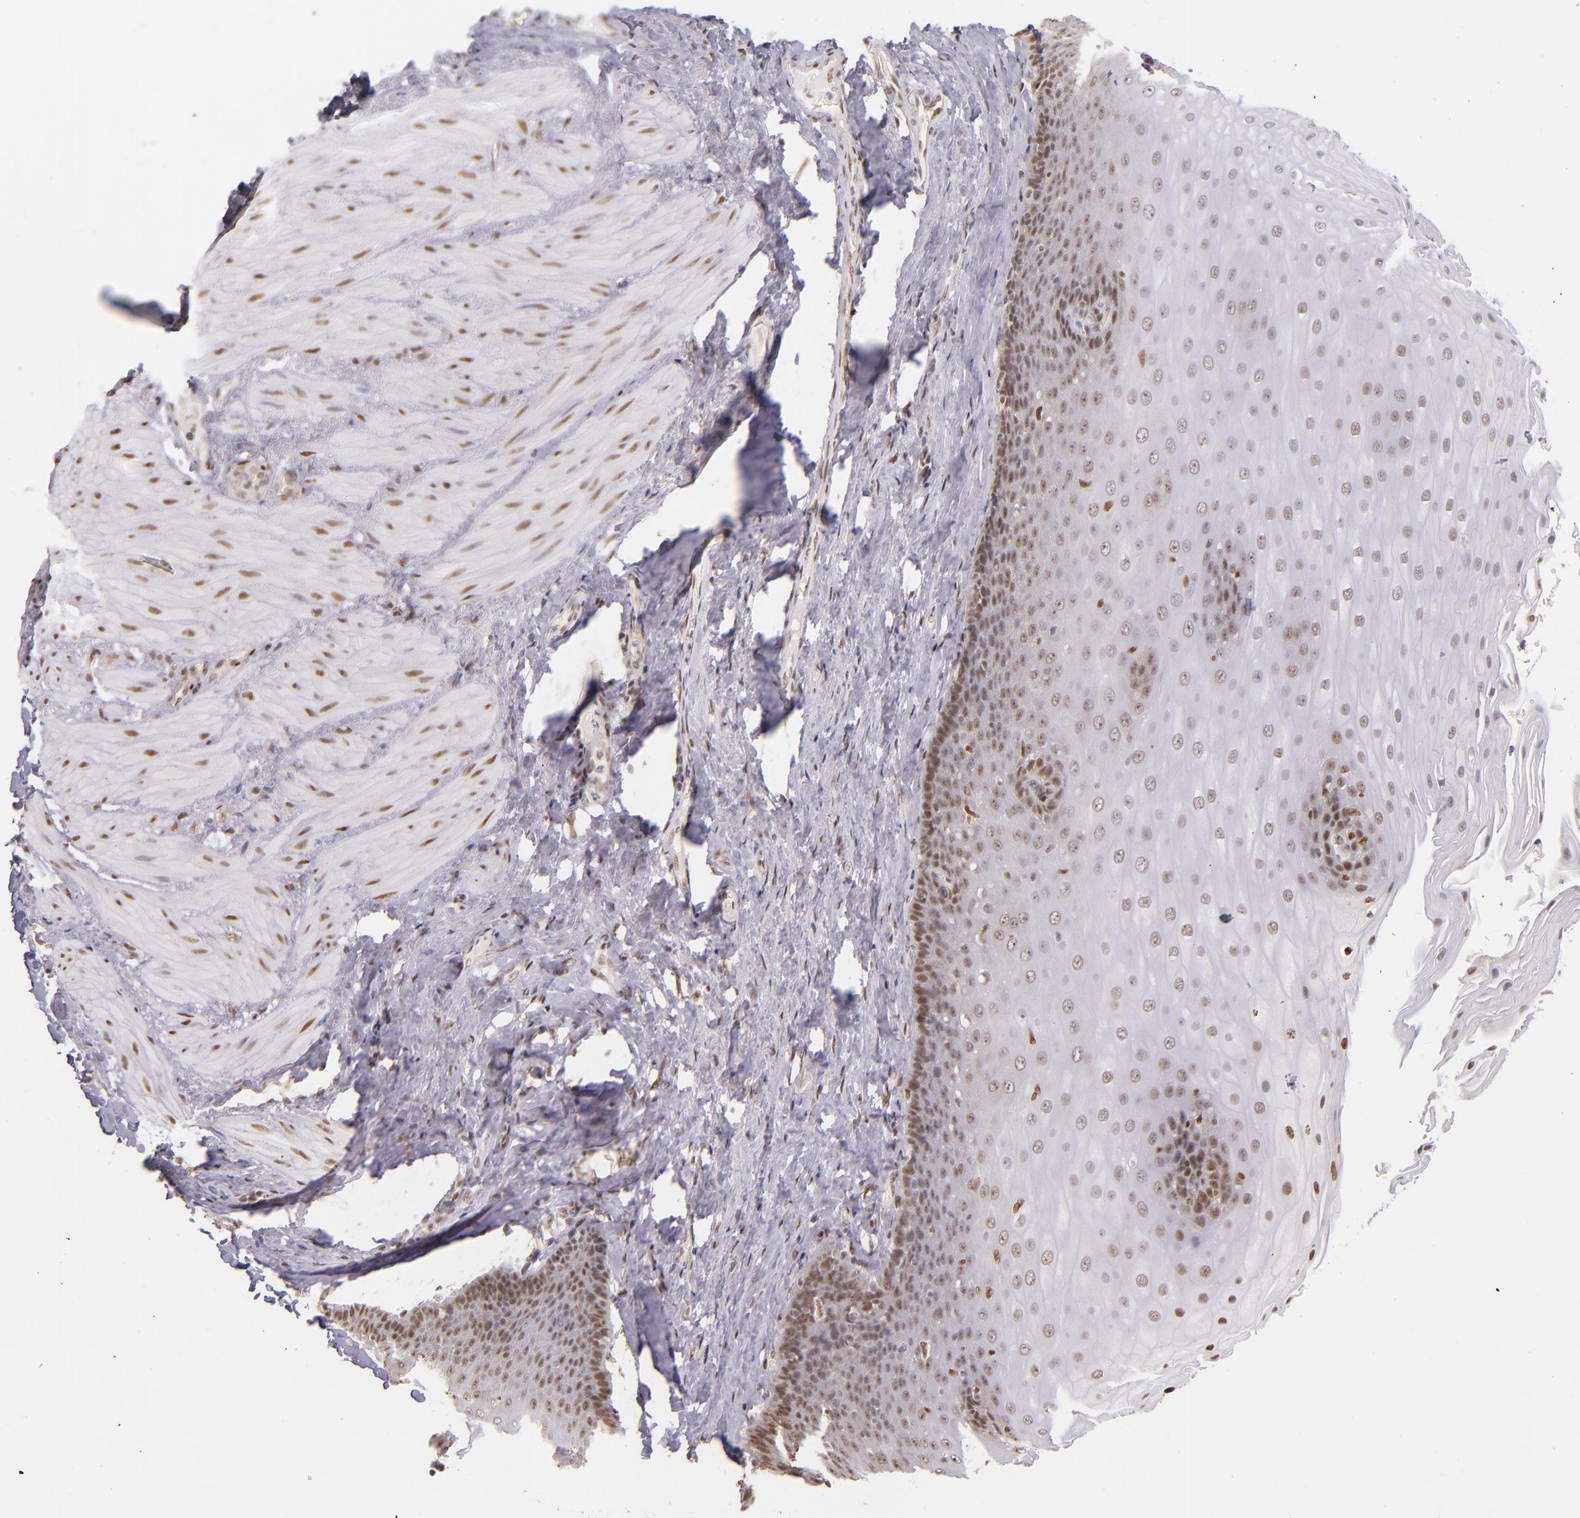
{"staining": {"intensity": "moderate", "quantity": "25%-75%", "location": "nuclear"}, "tissue": "esophagus", "cell_type": "Squamous epithelial cells", "image_type": "normal", "snomed": [{"axis": "morphology", "description": "Normal tissue, NOS"}, {"axis": "topography", "description": "Esophagus"}], "caption": "Immunohistochemistry (IHC) photomicrograph of unremarkable human esophagus stained for a protein (brown), which exhibits medium levels of moderate nuclear expression in approximately 25%-75% of squamous epithelial cells.", "gene": "NCOR2", "patient": {"sex": "male", "age": 62}}